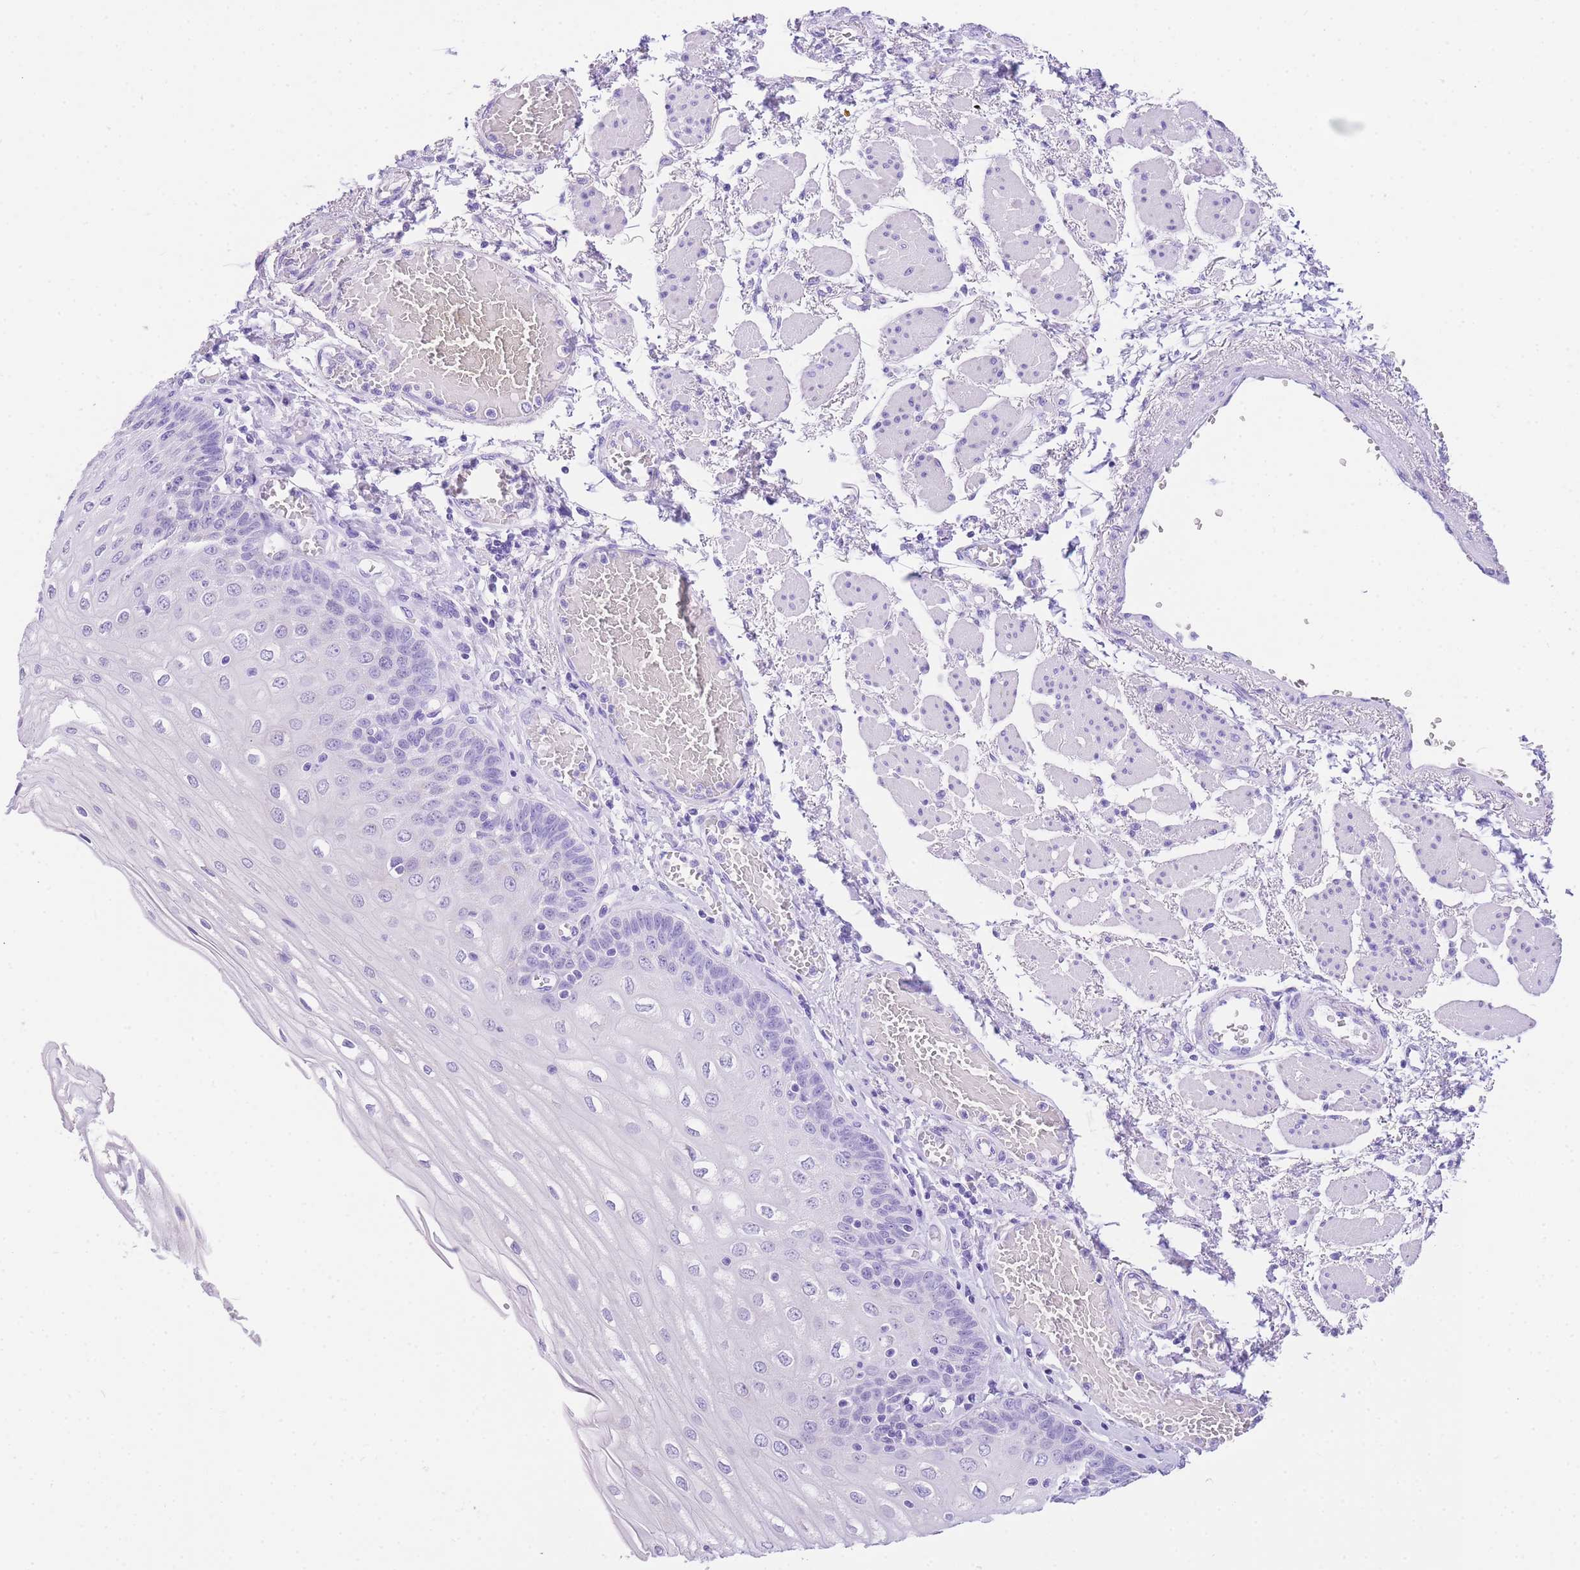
{"staining": {"intensity": "negative", "quantity": "none", "location": "none"}, "tissue": "esophagus", "cell_type": "Squamous epithelial cells", "image_type": "normal", "snomed": [{"axis": "morphology", "description": "Normal tissue, NOS"}, {"axis": "topography", "description": "Esophagus"}], "caption": "Immunohistochemical staining of unremarkable esophagus displays no significant staining in squamous epithelial cells.", "gene": "NKD2", "patient": {"sex": "male", "age": 81}}